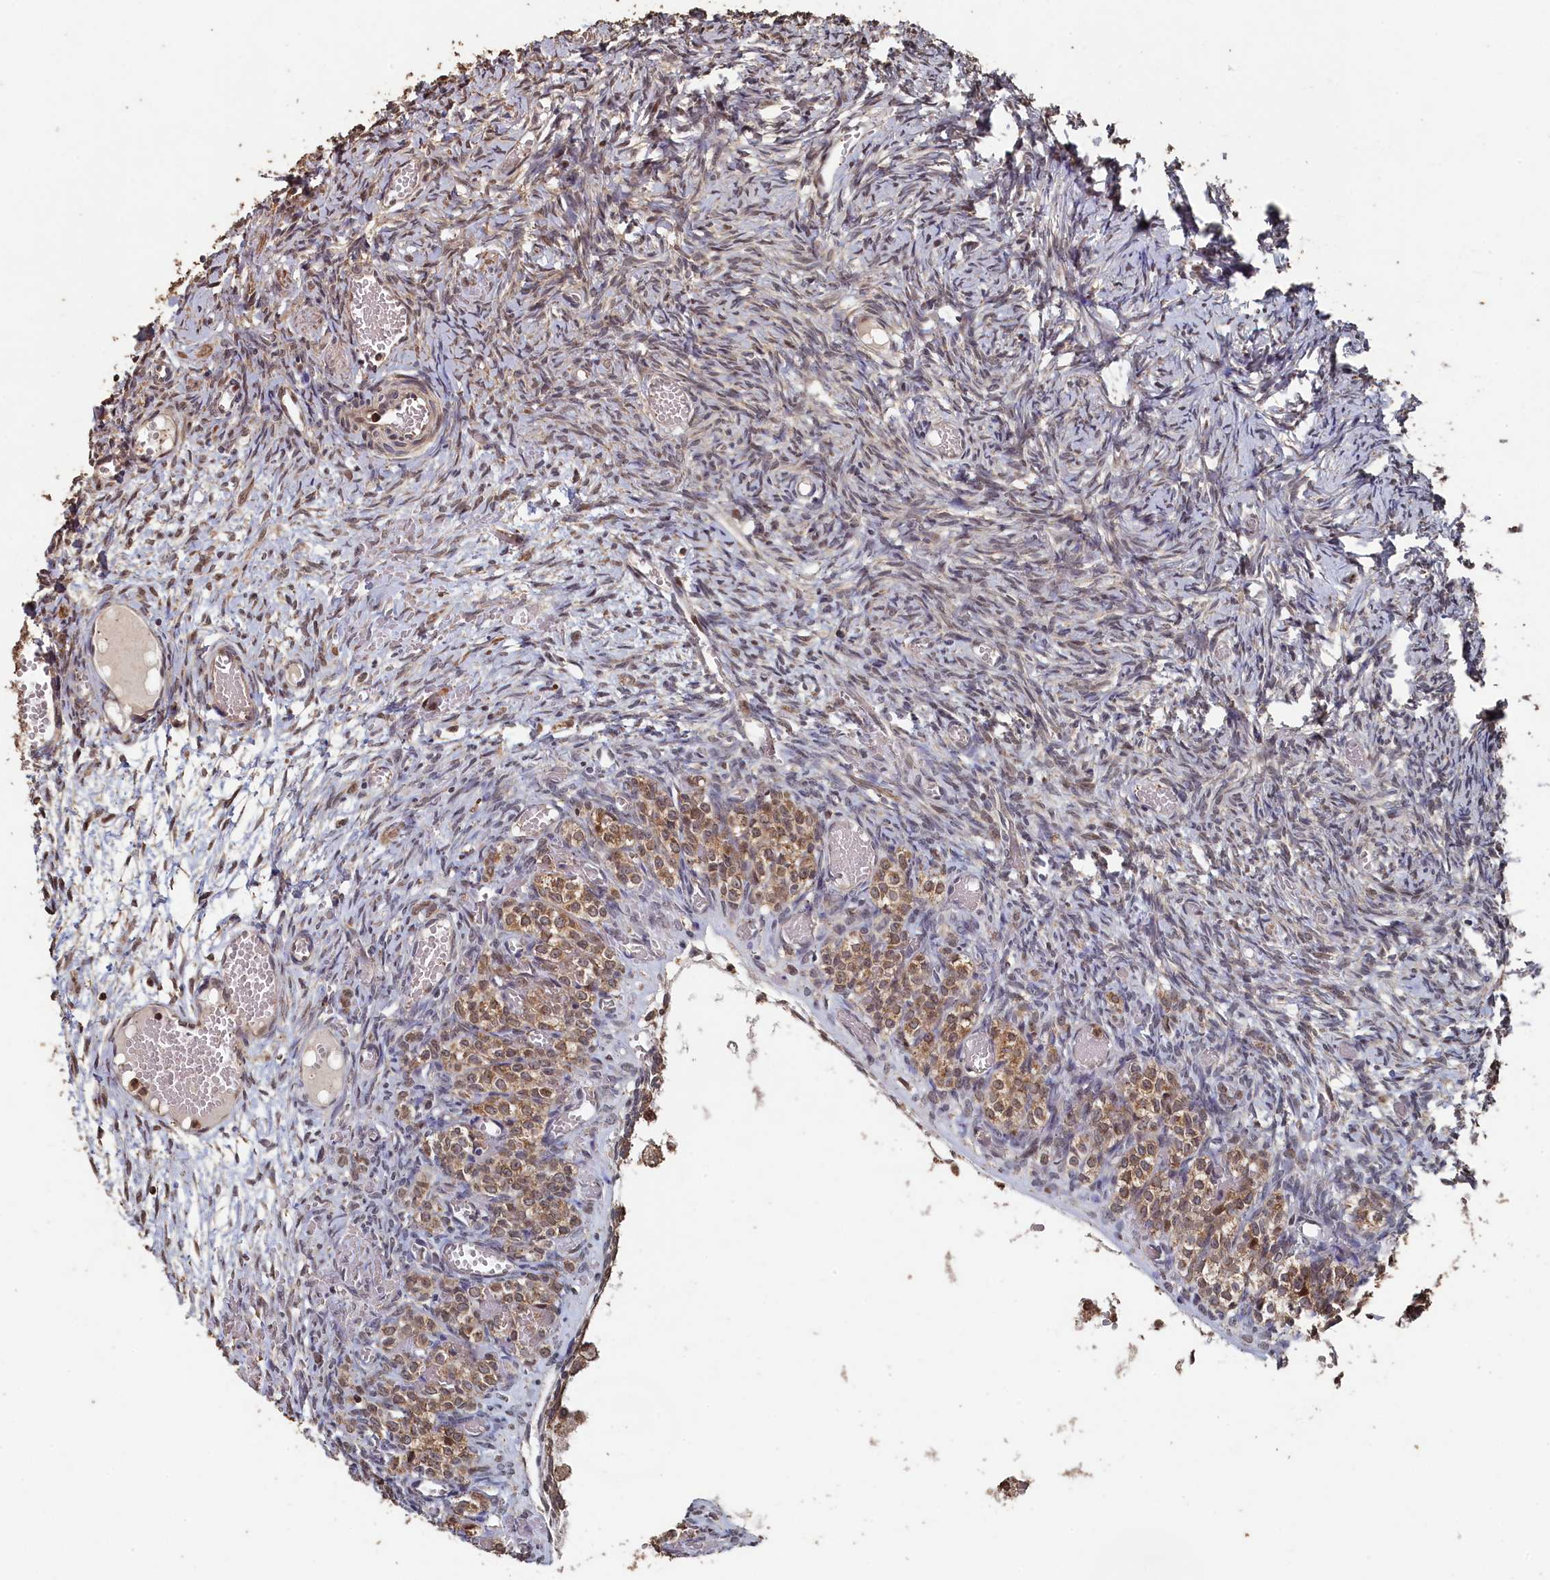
{"staining": {"intensity": "weak", "quantity": "<25%", "location": "cytoplasmic/membranous"}, "tissue": "ovary", "cell_type": "Ovarian stroma cells", "image_type": "normal", "snomed": [{"axis": "morphology", "description": "Adenocarcinoma, NOS"}, {"axis": "topography", "description": "Endometrium"}], "caption": "This is an IHC histopathology image of unremarkable ovary. There is no staining in ovarian stroma cells.", "gene": "PIGN", "patient": {"sex": "female", "age": 32}}